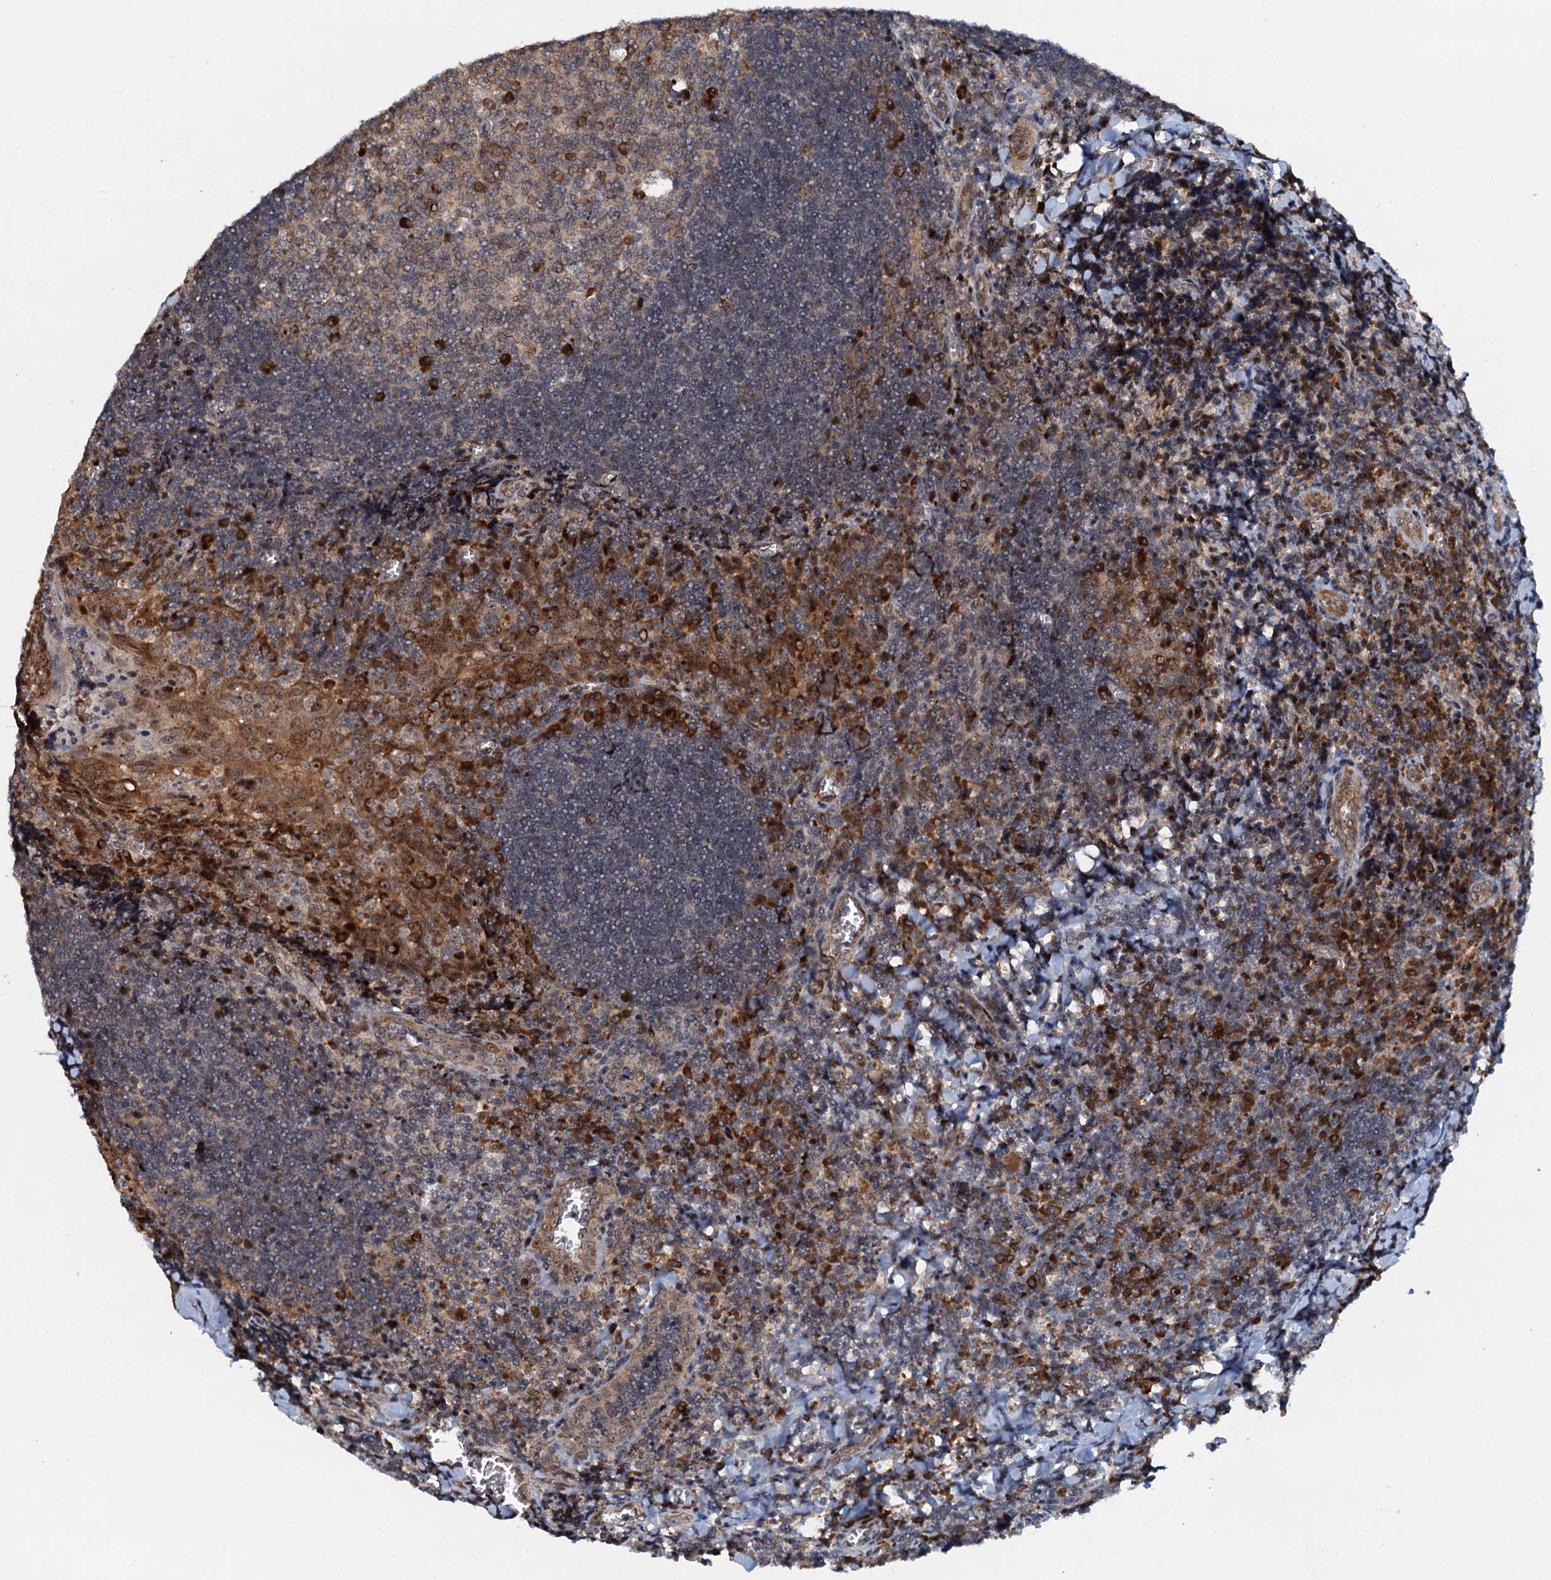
{"staining": {"intensity": "strong", "quantity": "<25%", "location": "cytoplasmic/membranous"}, "tissue": "tonsil", "cell_type": "Germinal center cells", "image_type": "normal", "snomed": [{"axis": "morphology", "description": "Normal tissue, NOS"}, {"axis": "topography", "description": "Tonsil"}], "caption": "Immunohistochemical staining of unremarkable human tonsil displays <25% levels of strong cytoplasmic/membranous protein staining in approximately <25% of germinal center cells.", "gene": "DNAJC21", "patient": {"sex": "male", "age": 27}}